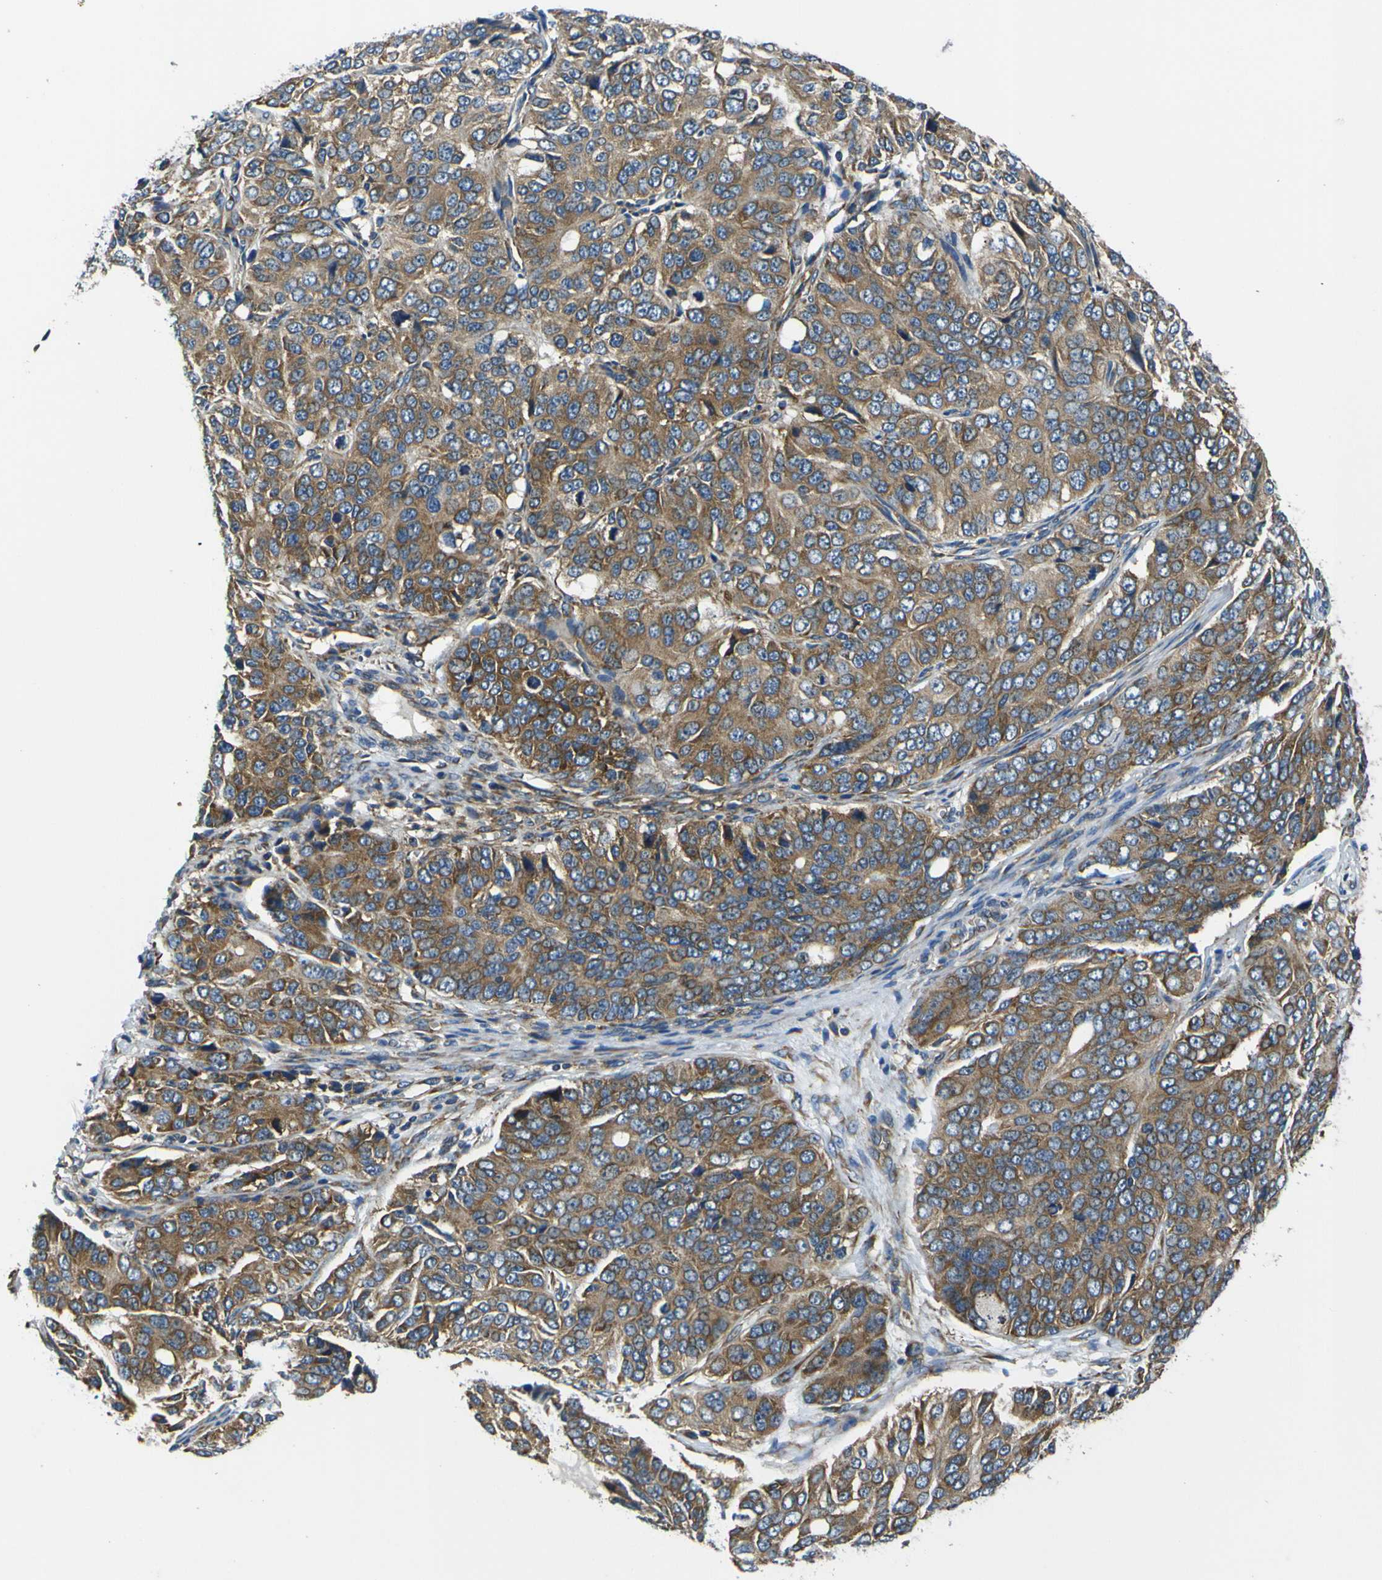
{"staining": {"intensity": "moderate", "quantity": ">75%", "location": "cytoplasmic/membranous"}, "tissue": "ovarian cancer", "cell_type": "Tumor cells", "image_type": "cancer", "snomed": [{"axis": "morphology", "description": "Carcinoma, endometroid"}, {"axis": "topography", "description": "Ovary"}], "caption": "Immunohistochemical staining of human ovarian endometroid carcinoma demonstrates medium levels of moderate cytoplasmic/membranous protein staining in approximately >75% of tumor cells.", "gene": "RPSA", "patient": {"sex": "female", "age": 51}}